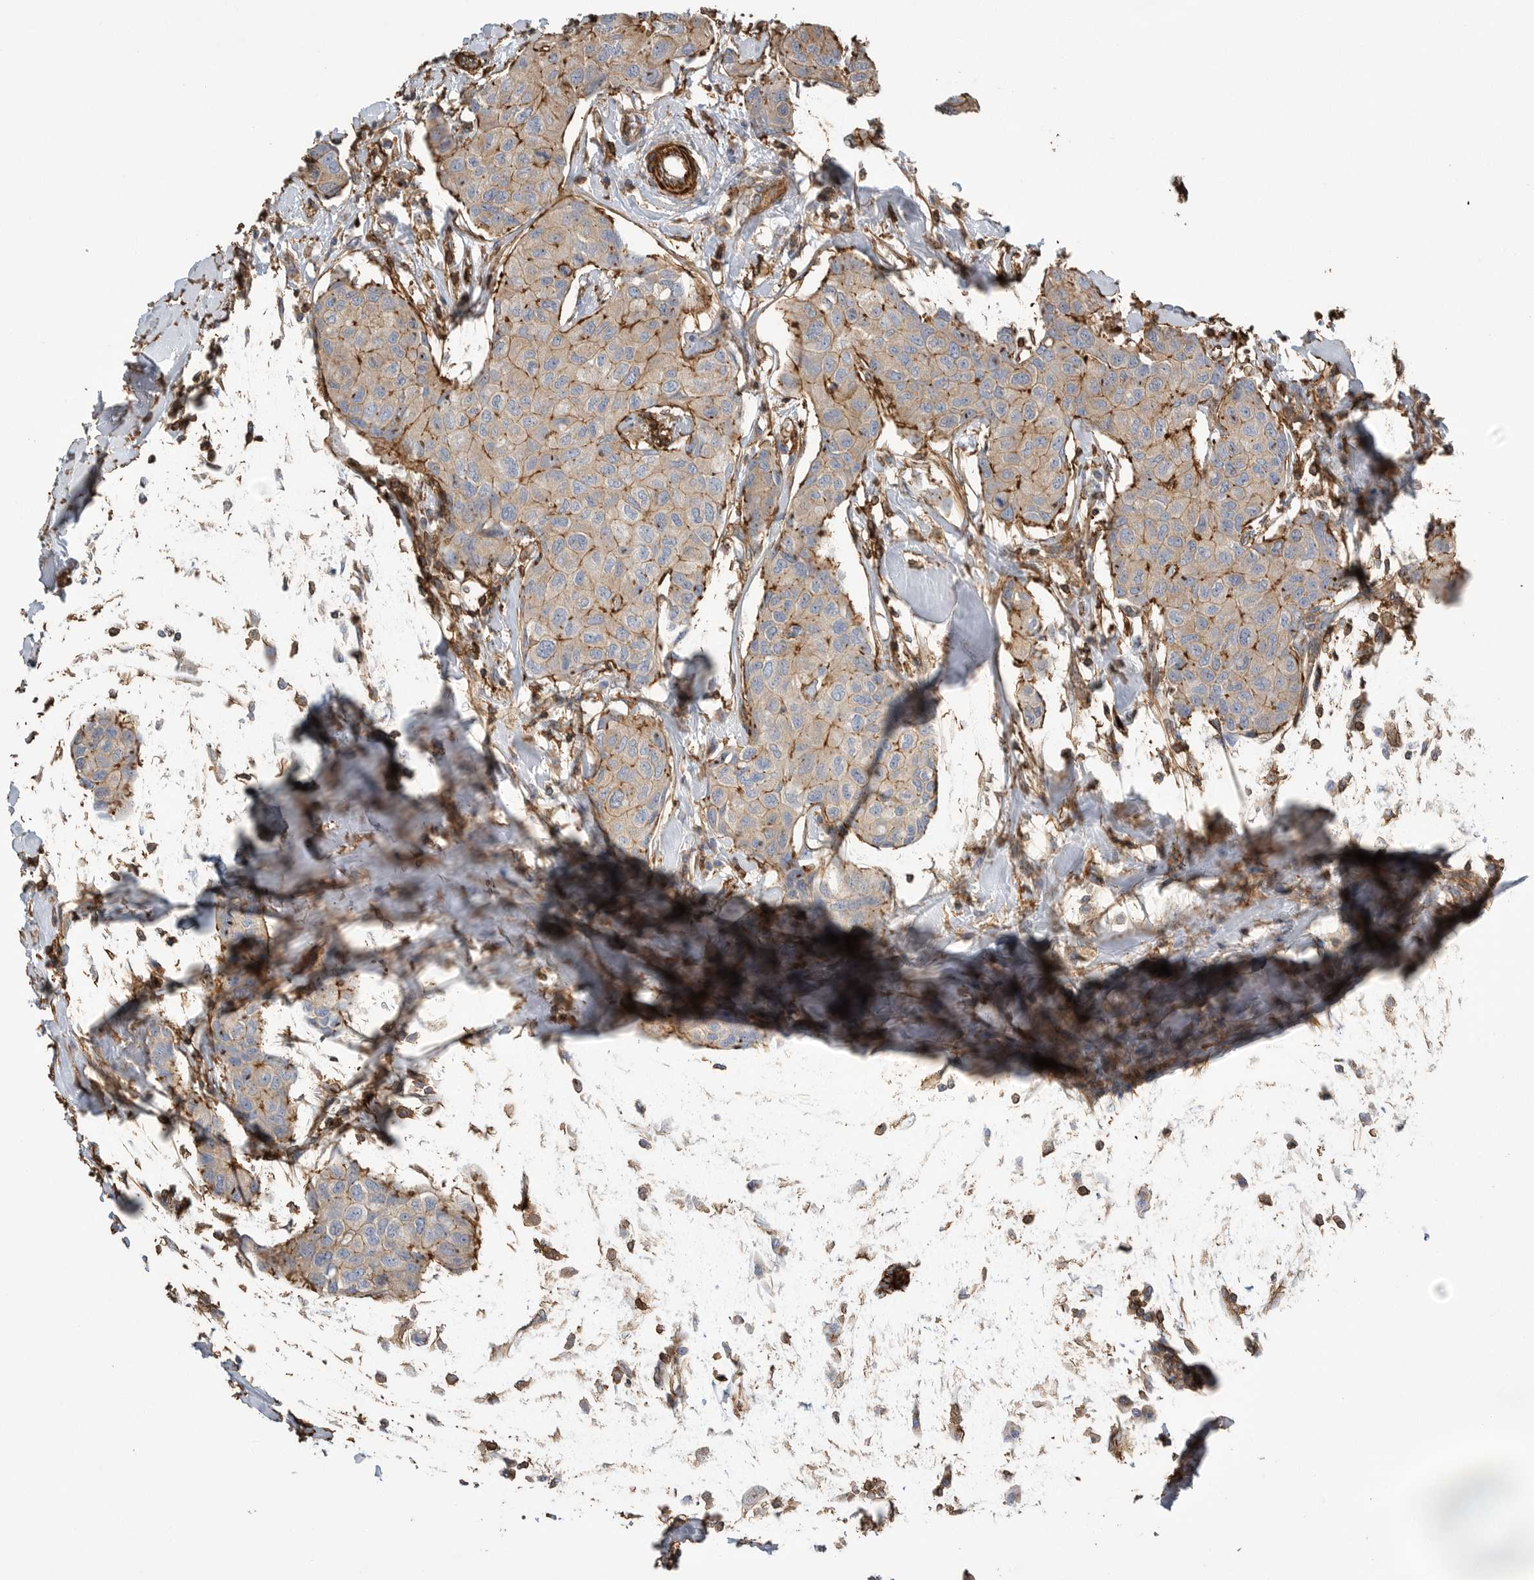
{"staining": {"intensity": "strong", "quantity": "25%-75%", "location": "cytoplasmic/membranous"}, "tissue": "breast cancer", "cell_type": "Tumor cells", "image_type": "cancer", "snomed": [{"axis": "morphology", "description": "Duct carcinoma"}, {"axis": "topography", "description": "Breast"}], "caption": "The photomicrograph exhibits staining of breast infiltrating ductal carcinoma, revealing strong cytoplasmic/membranous protein staining (brown color) within tumor cells.", "gene": "GPER1", "patient": {"sex": "female", "age": 80}}